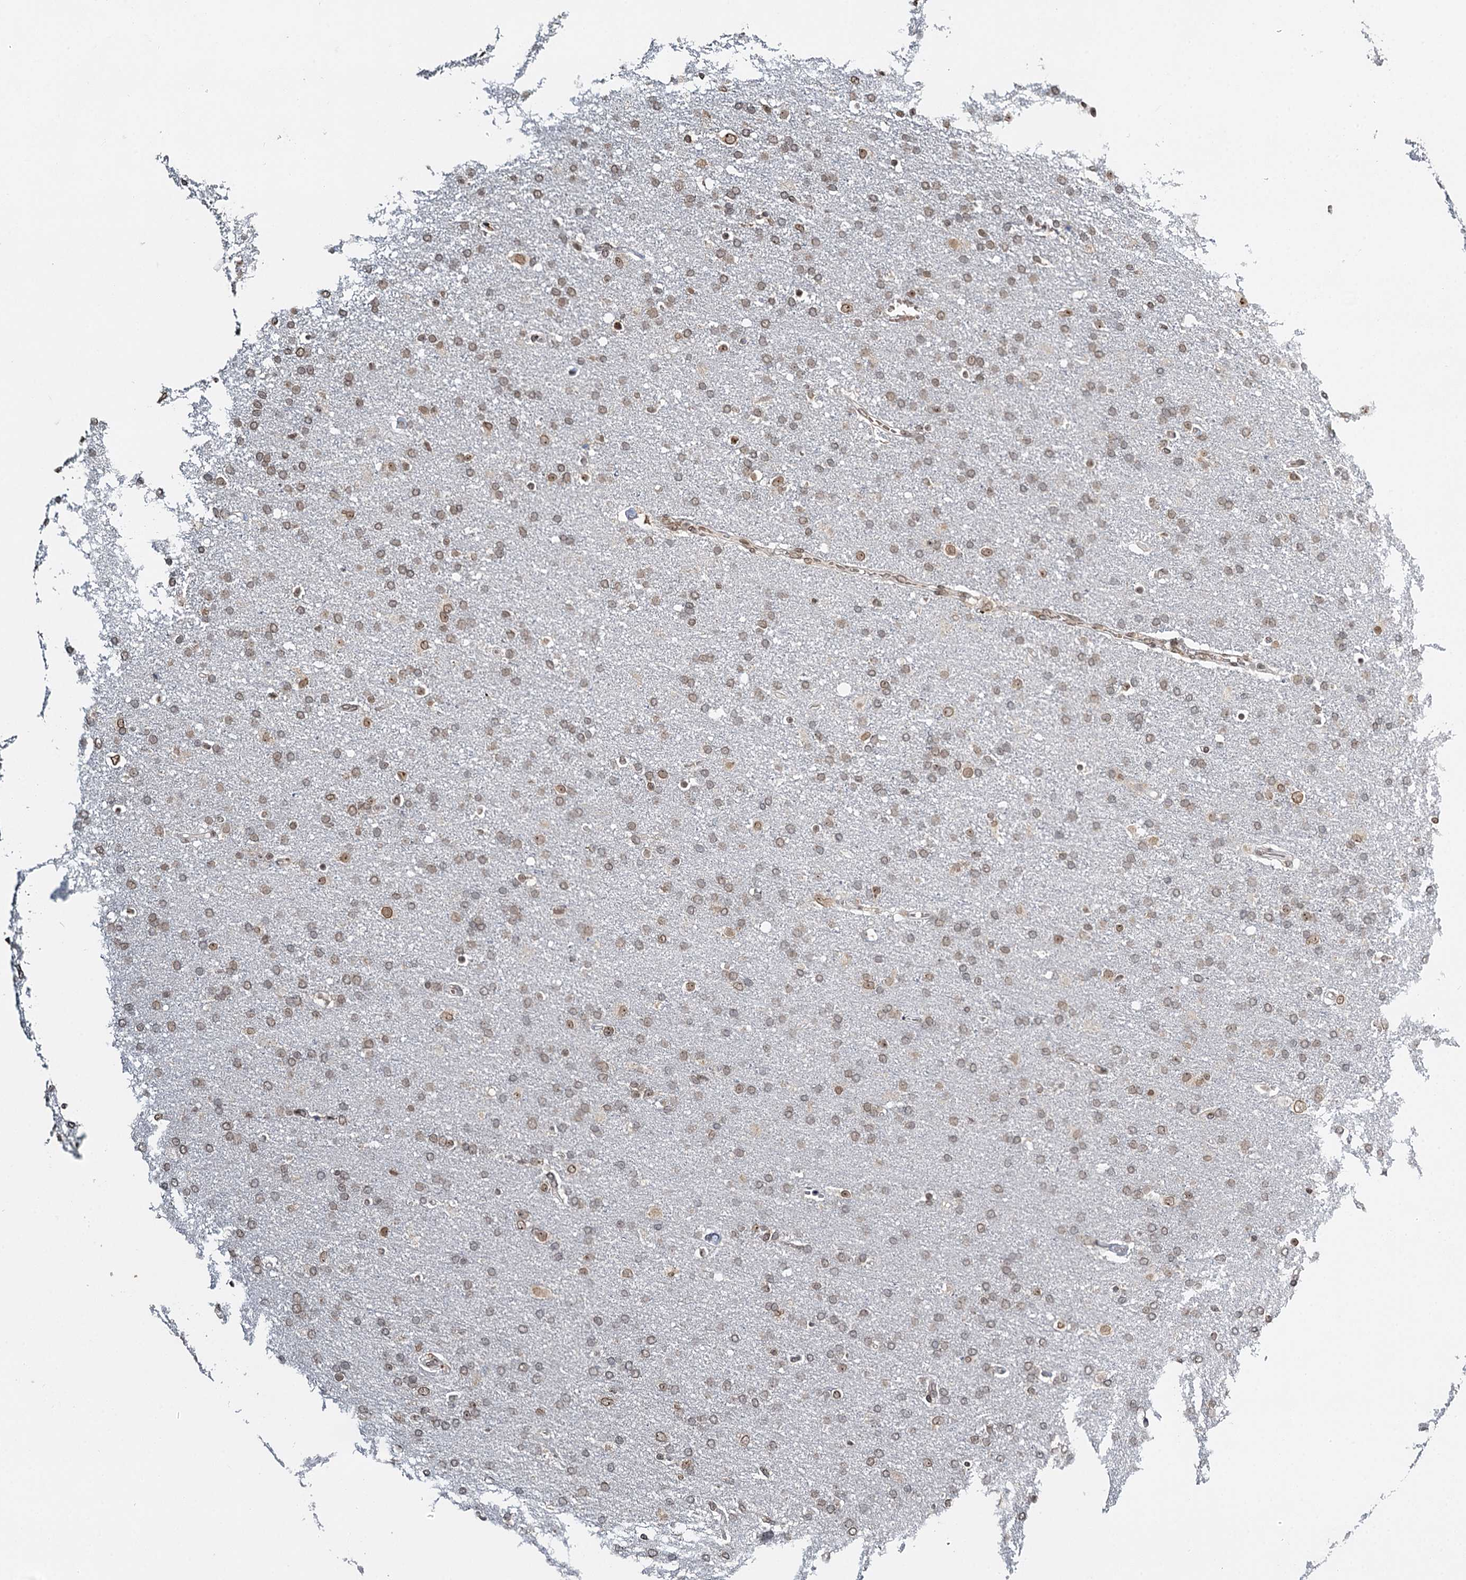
{"staining": {"intensity": "moderate", "quantity": "25%-75%", "location": "nuclear"}, "tissue": "glioma", "cell_type": "Tumor cells", "image_type": "cancer", "snomed": [{"axis": "morphology", "description": "Glioma, malignant, High grade"}, {"axis": "topography", "description": "Brain"}], "caption": "The immunohistochemical stain shows moderate nuclear staining in tumor cells of glioma tissue.", "gene": "TREX1", "patient": {"sex": "male", "age": 72}}